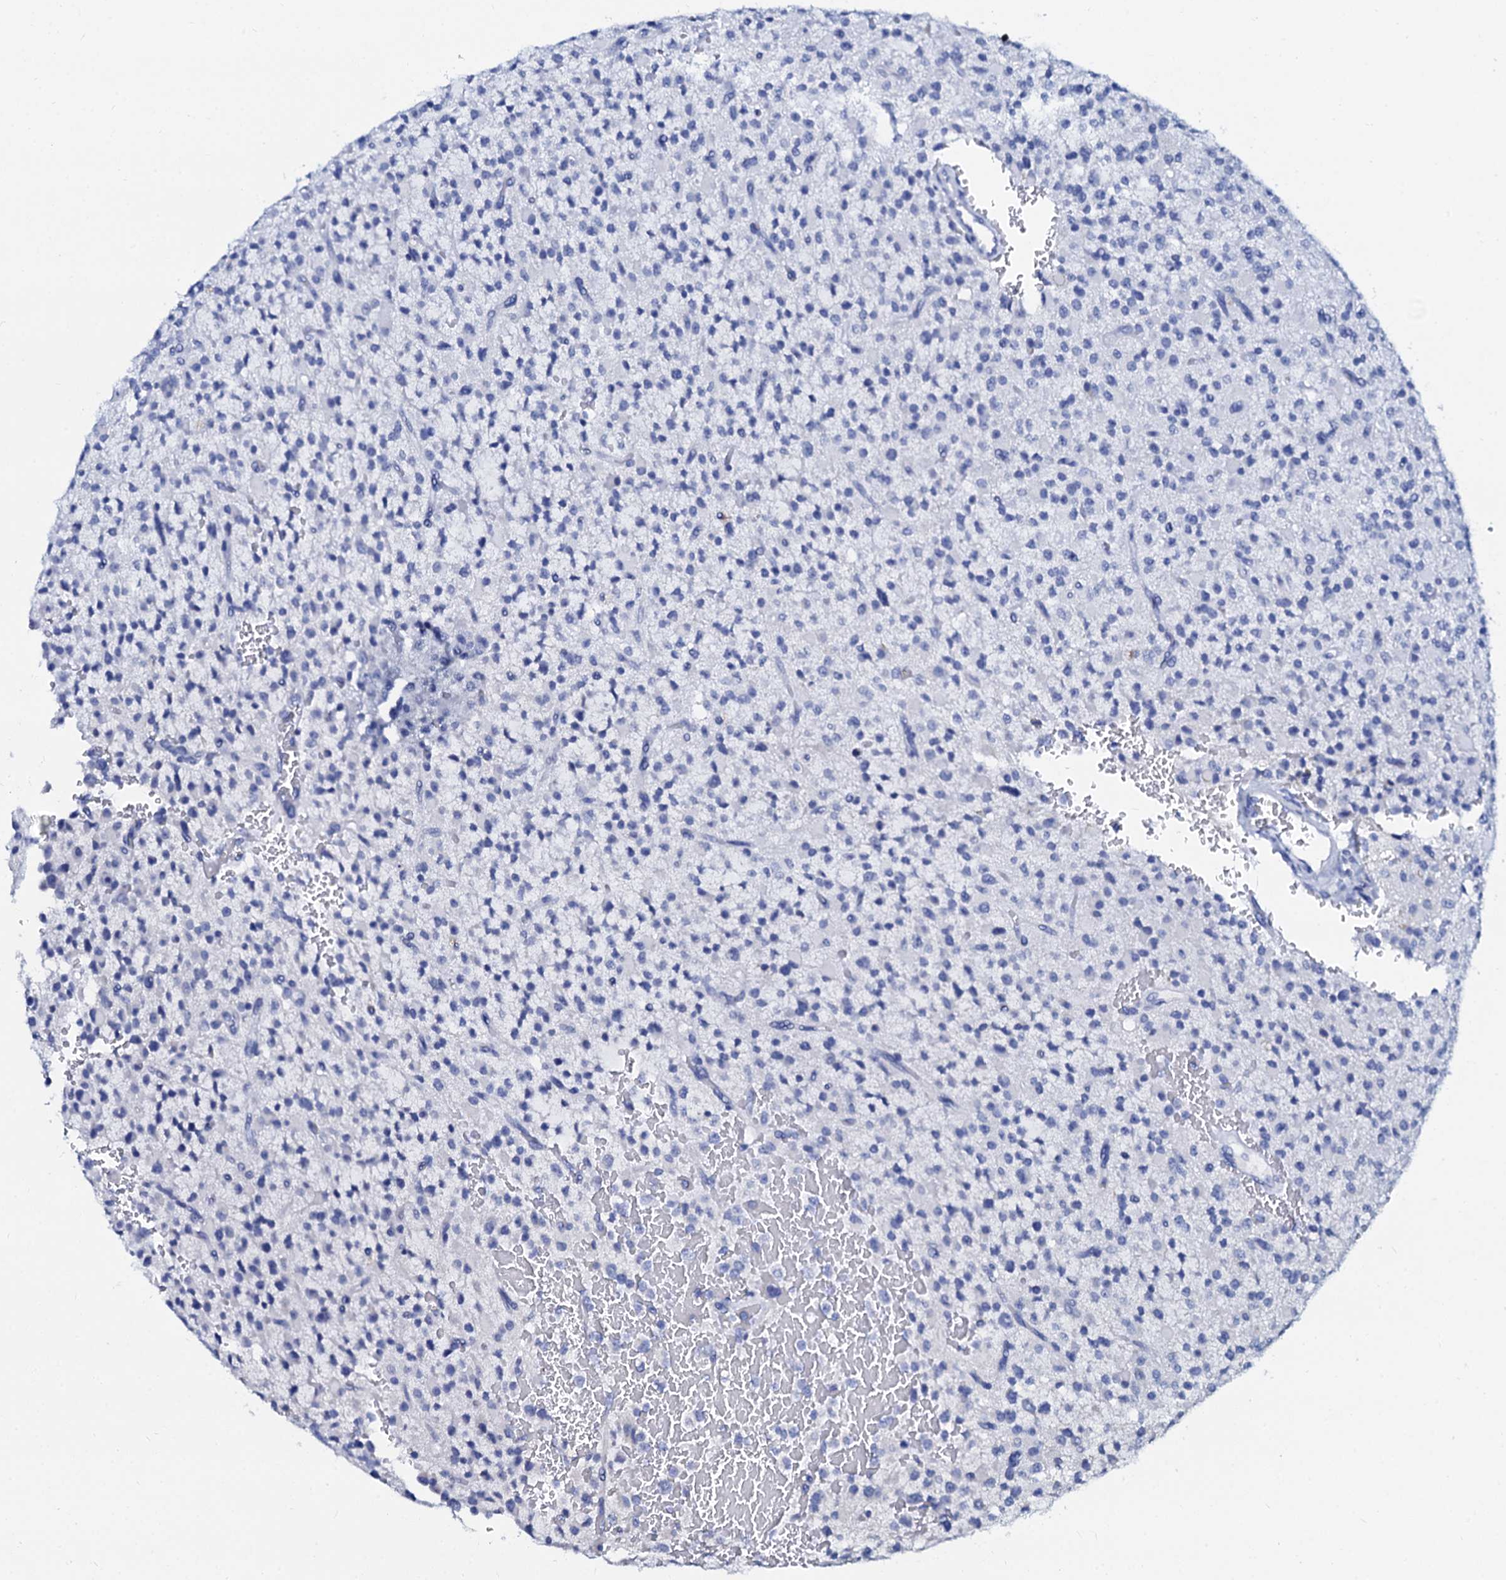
{"staining": {"intensity": "negative", "quantity": "none", "location": "none"}, "tissue": "glioma", "cell_type": "Tumor cells", "image_type": "cancer", "snomed": [{"axis": "morphology", "description": "Glioma, malignant, High grade"}, {"axis": "topography", "description": "Brain"}], "caption": "Immunohistochemistry (IHC) photomicrograph of human malignant glioma (high-grade) stained for a protein (brown), which displays no expression in tumor cells.", "gene": "SLC37A4", "patient": {"sex": "male", "age": 34}}